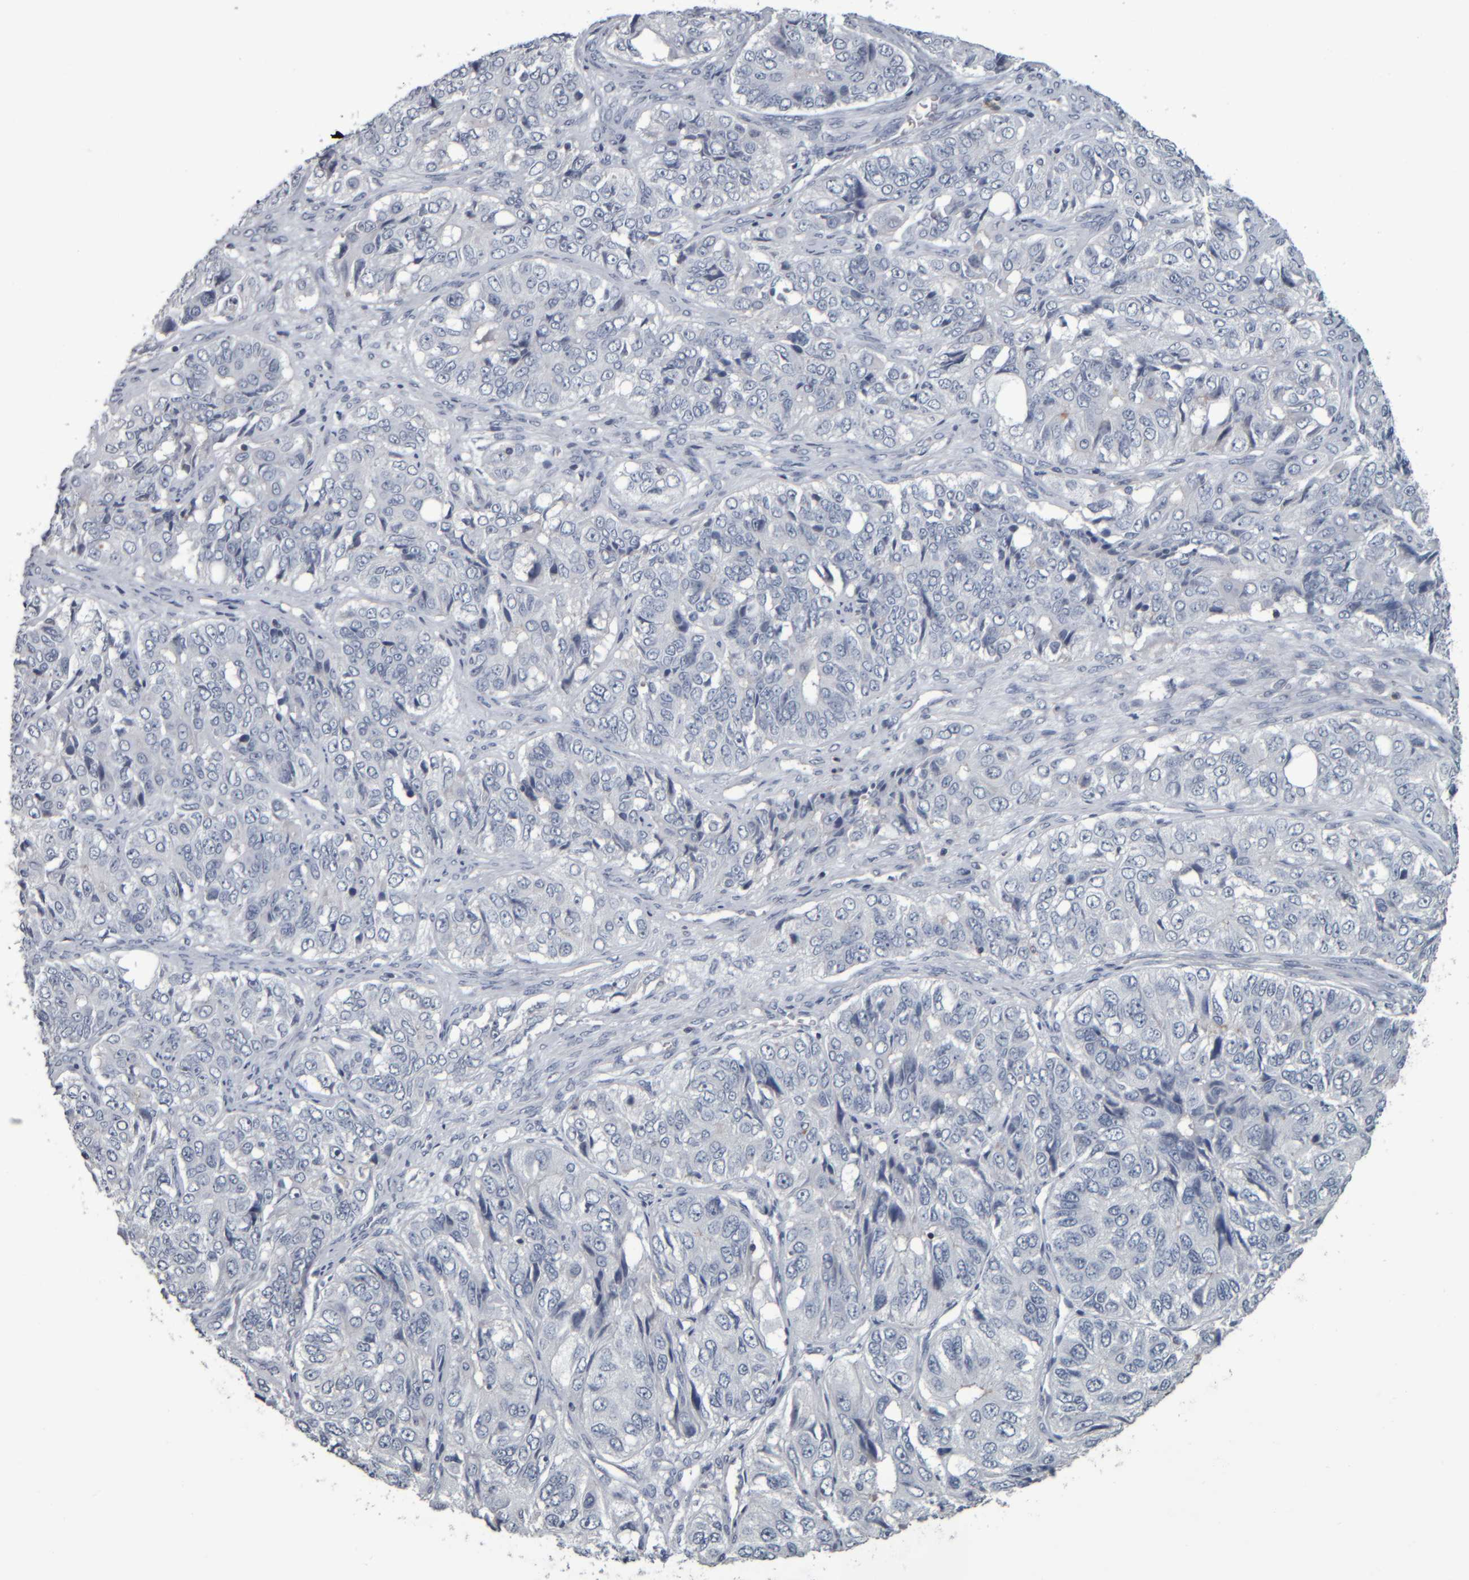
{"staining": {"intensity": "negative", "quantity": "none", "location": "none"}, "tissue": "ovarian cancer", "cell_type": "Tumor cells", "image_type": "cancer", "snomed": [{"axis": "morphology", "description": "Carcinoma, endometroid"}, {"axis": "topography", "description": "Ovary"}], "caption": "Endometroid carcinoma (ovarian) was stained to show a protein in brown. There is no significant positivity in tumor cells.", "gene": "CAVIN4", "patient": {"sex": "female", "age": 51}}